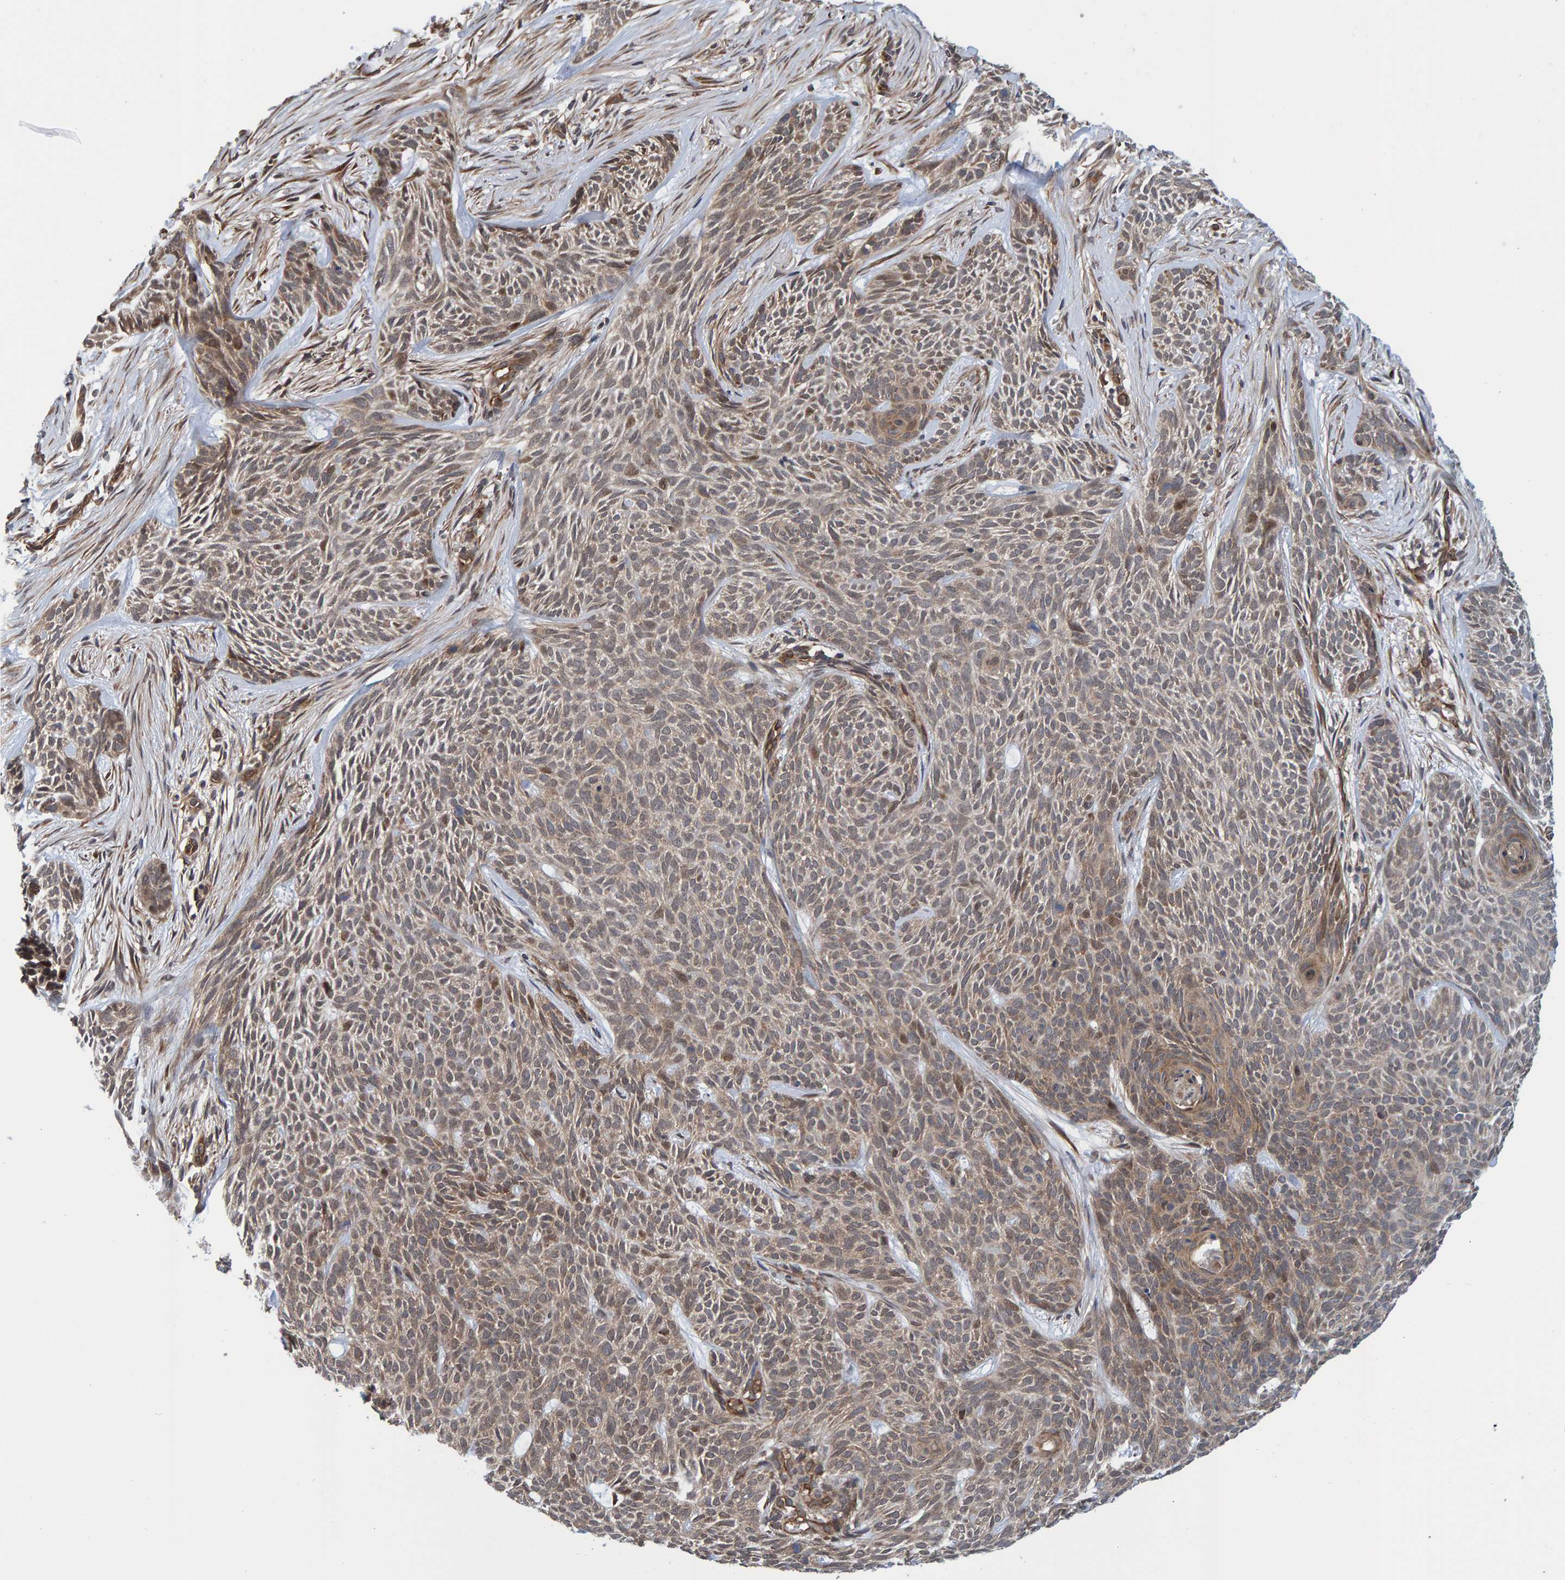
{"staining": {"intensity": "weak", "quantity": ">75%", "location": "cytoplasmic/membranous"}, "tissue": "skin cancer", "cell_type": "Tumor cells", "image_type": "cancer", "snomed": [{"axis": "morphology", "description": "Basal cell carcinoma"}, {"axis": "topography", "description": "Skin"}], "caption": "Skin basal cell carcinoma was stained to show a protein in brown. There is low levels of weak cytoplasmic/membranous staining in about >75% of tumor cells.", "gene": "SCRN2", "patient": {"sex": "female", "age": 59}}